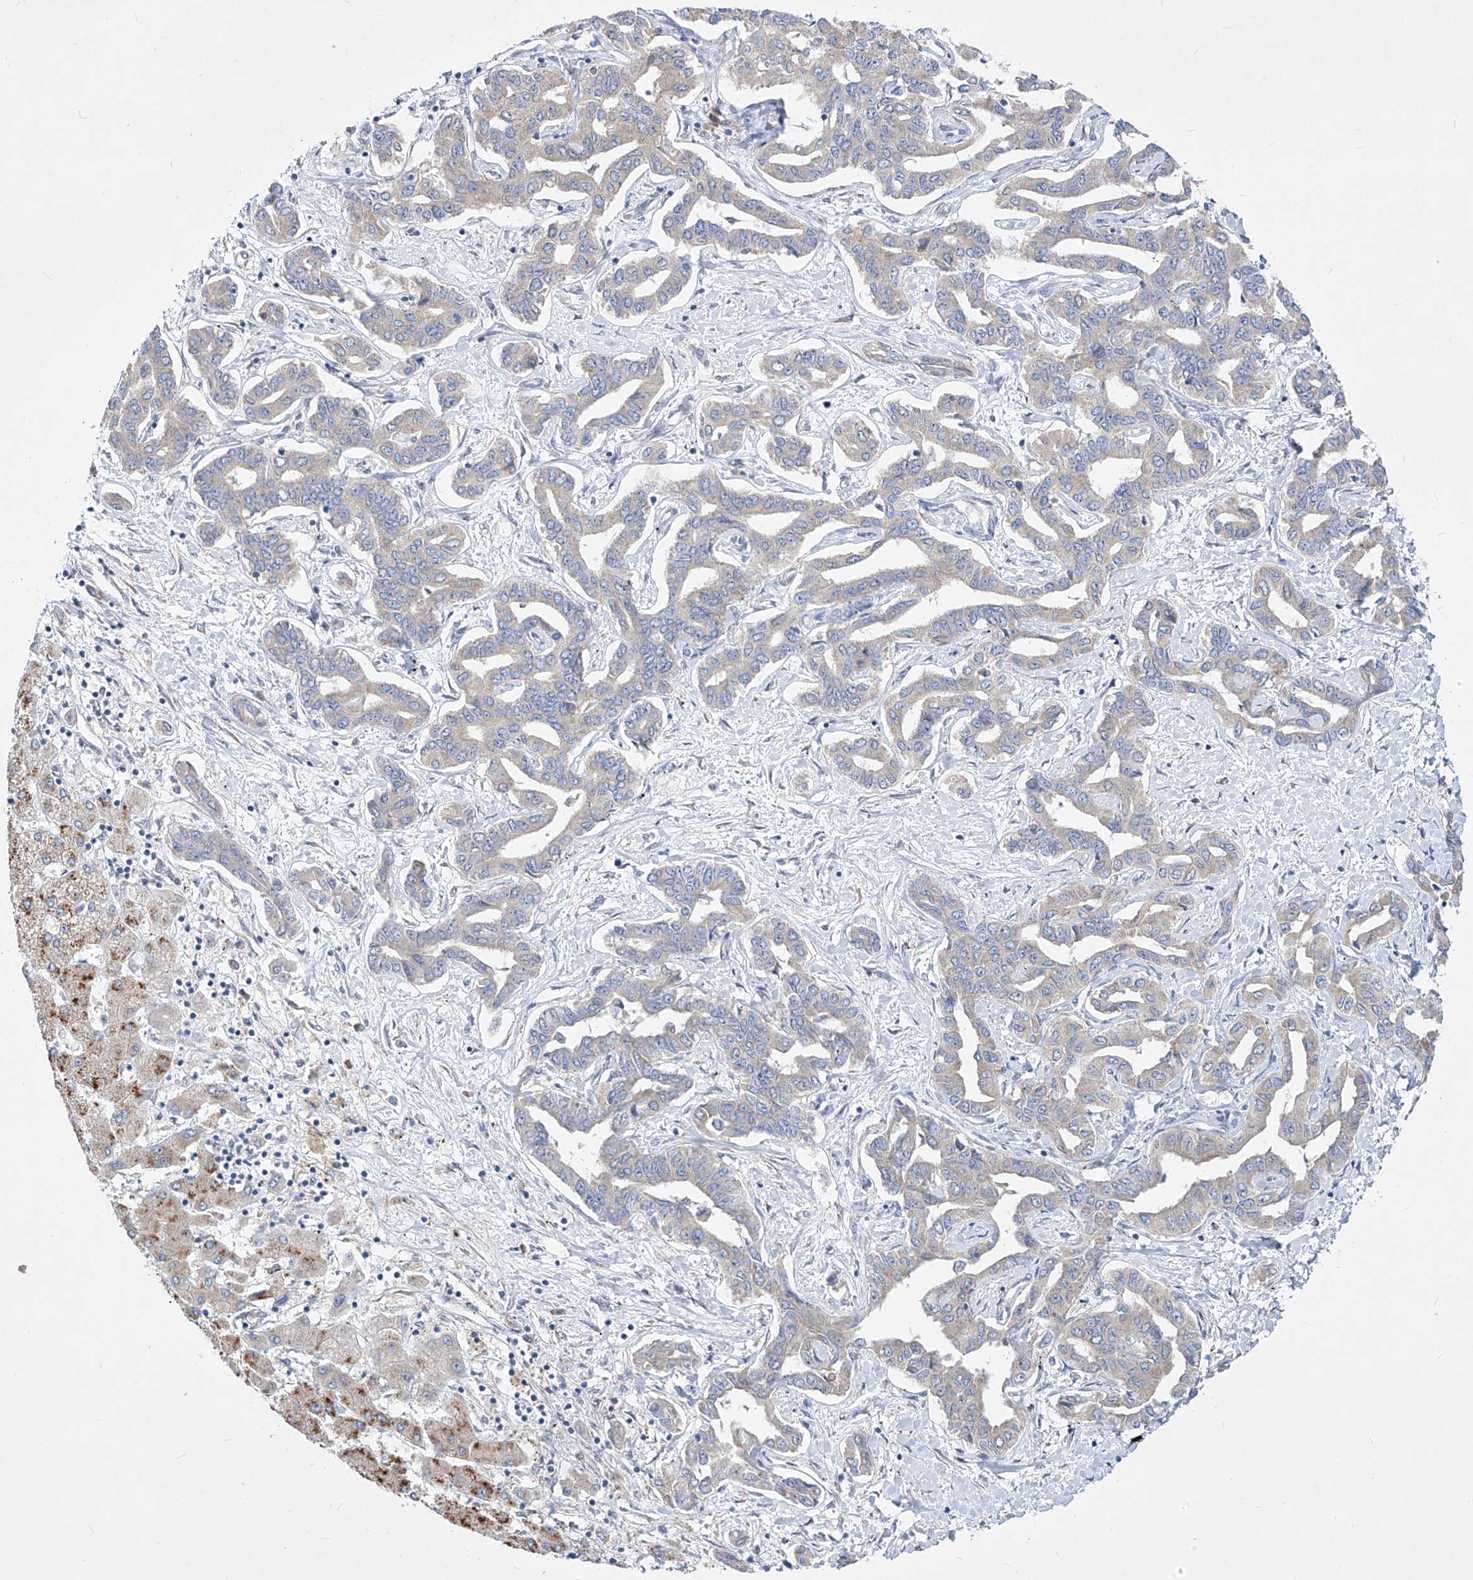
{"staining": {"intensity": "negative", "quantity": "none", "location": "none"}, "tissue": "liver cancer", "cell_type": "Tumor cells", "image_type": "cancer", "snomed": [{"axis": "morphology", "description": "Cholangiocarcinoma"}, {"axis": "topography", "description": "Liver"}], "caption": "Tumor cells show no significant protein positivity in liver cholangiocarcinoma.", "gene": "UFL1", "patient": {"sex": "male", "age": 59}}